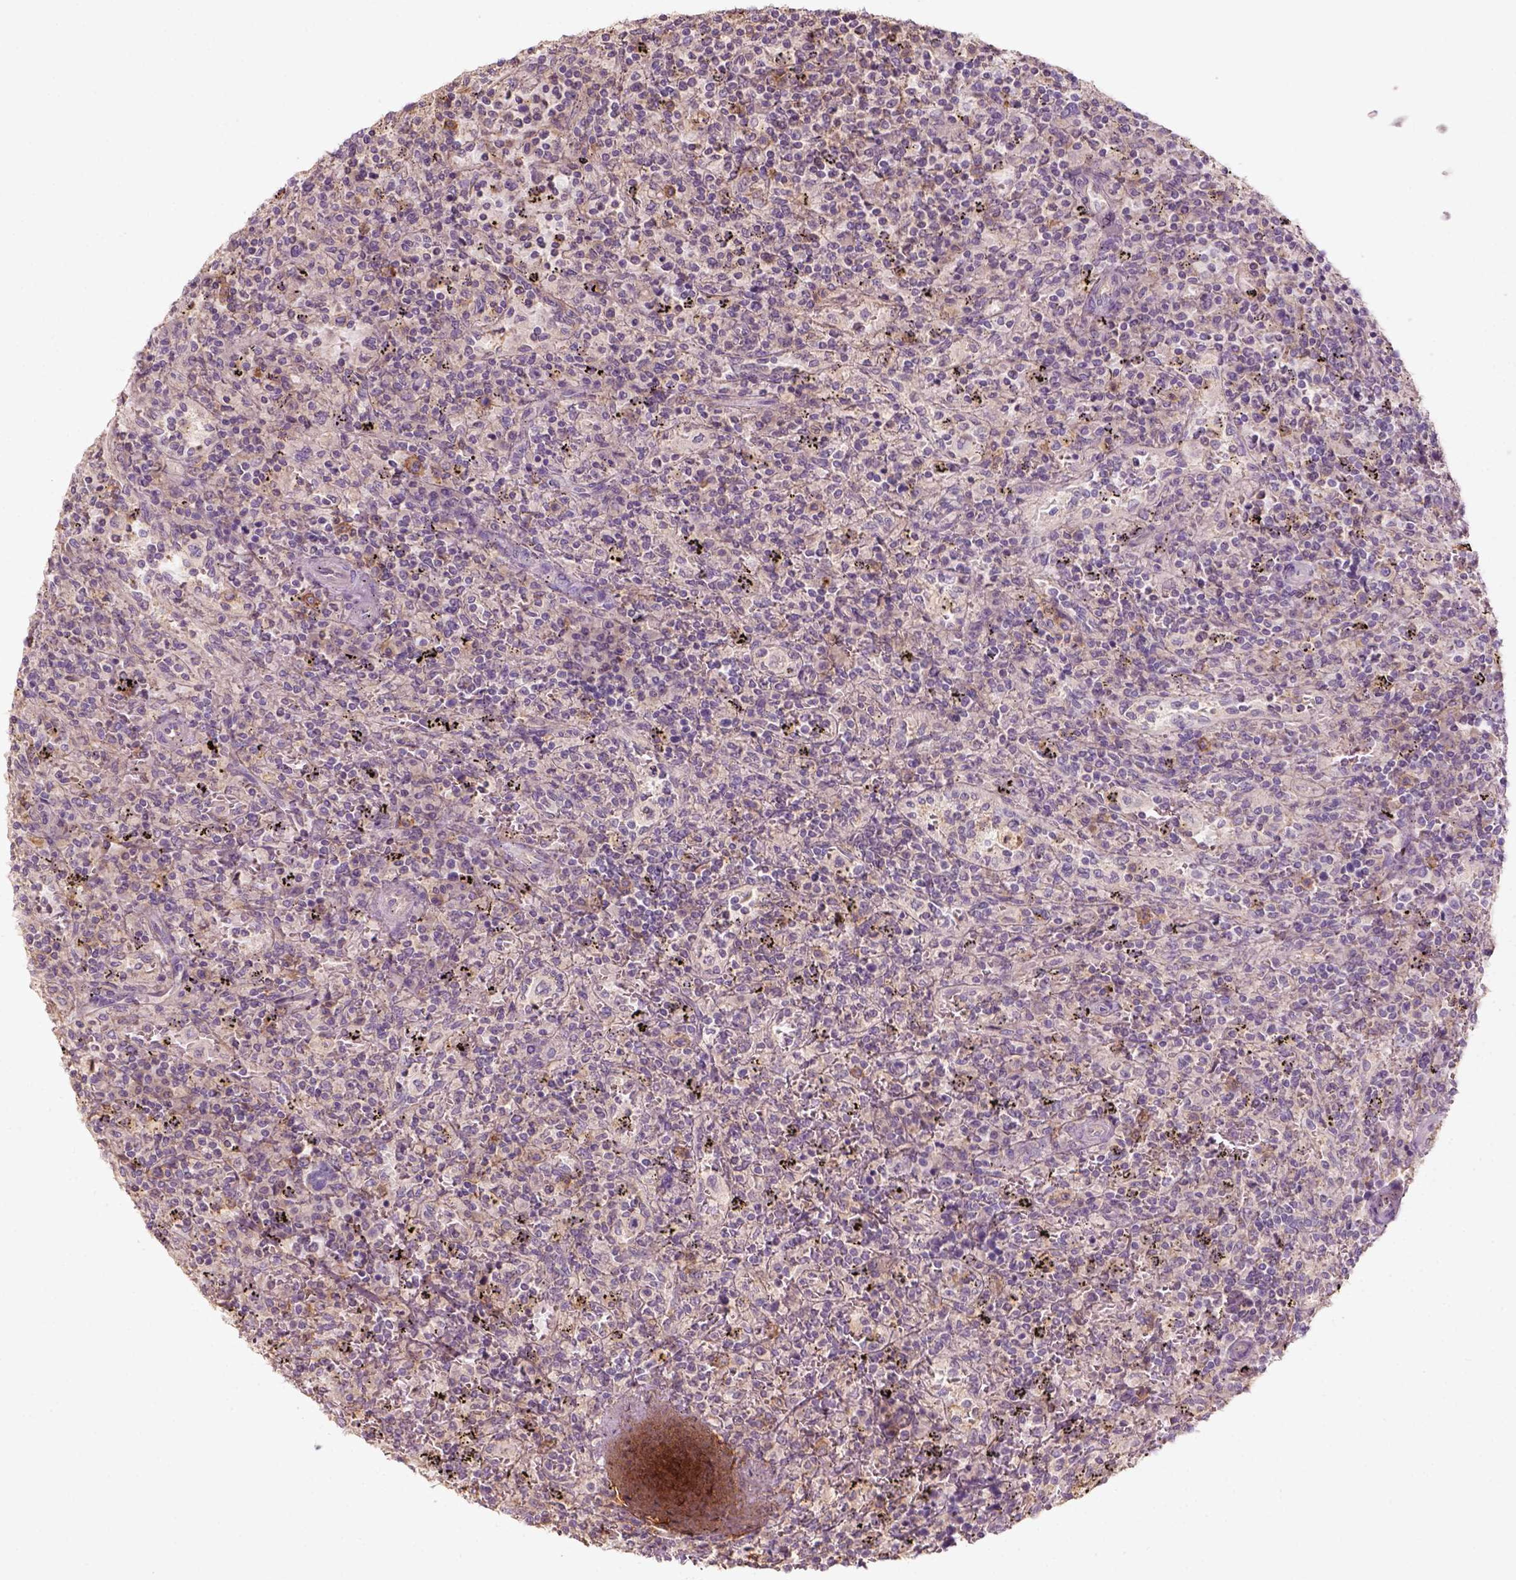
{"staining": {"intensity": "weak", "quantity": "<25%", "location": "cytoplasmic/membranous"}, "tissue": "lymphoma", "cell_type": "Tumor cells", "image_type": "cancer", "snomed": [{"axis": "morphology", "description": "Malignant lymphoma, non-Hodgkin's type, Low grade"}, {"axis": "topography", "description": "Spleen"}], "caption": "Human lymphoma stained for a protein using IHC reveals no positivity in tumor cells.", "gene": "AQP9", "patient": {"sex": "male", "age": 62}}